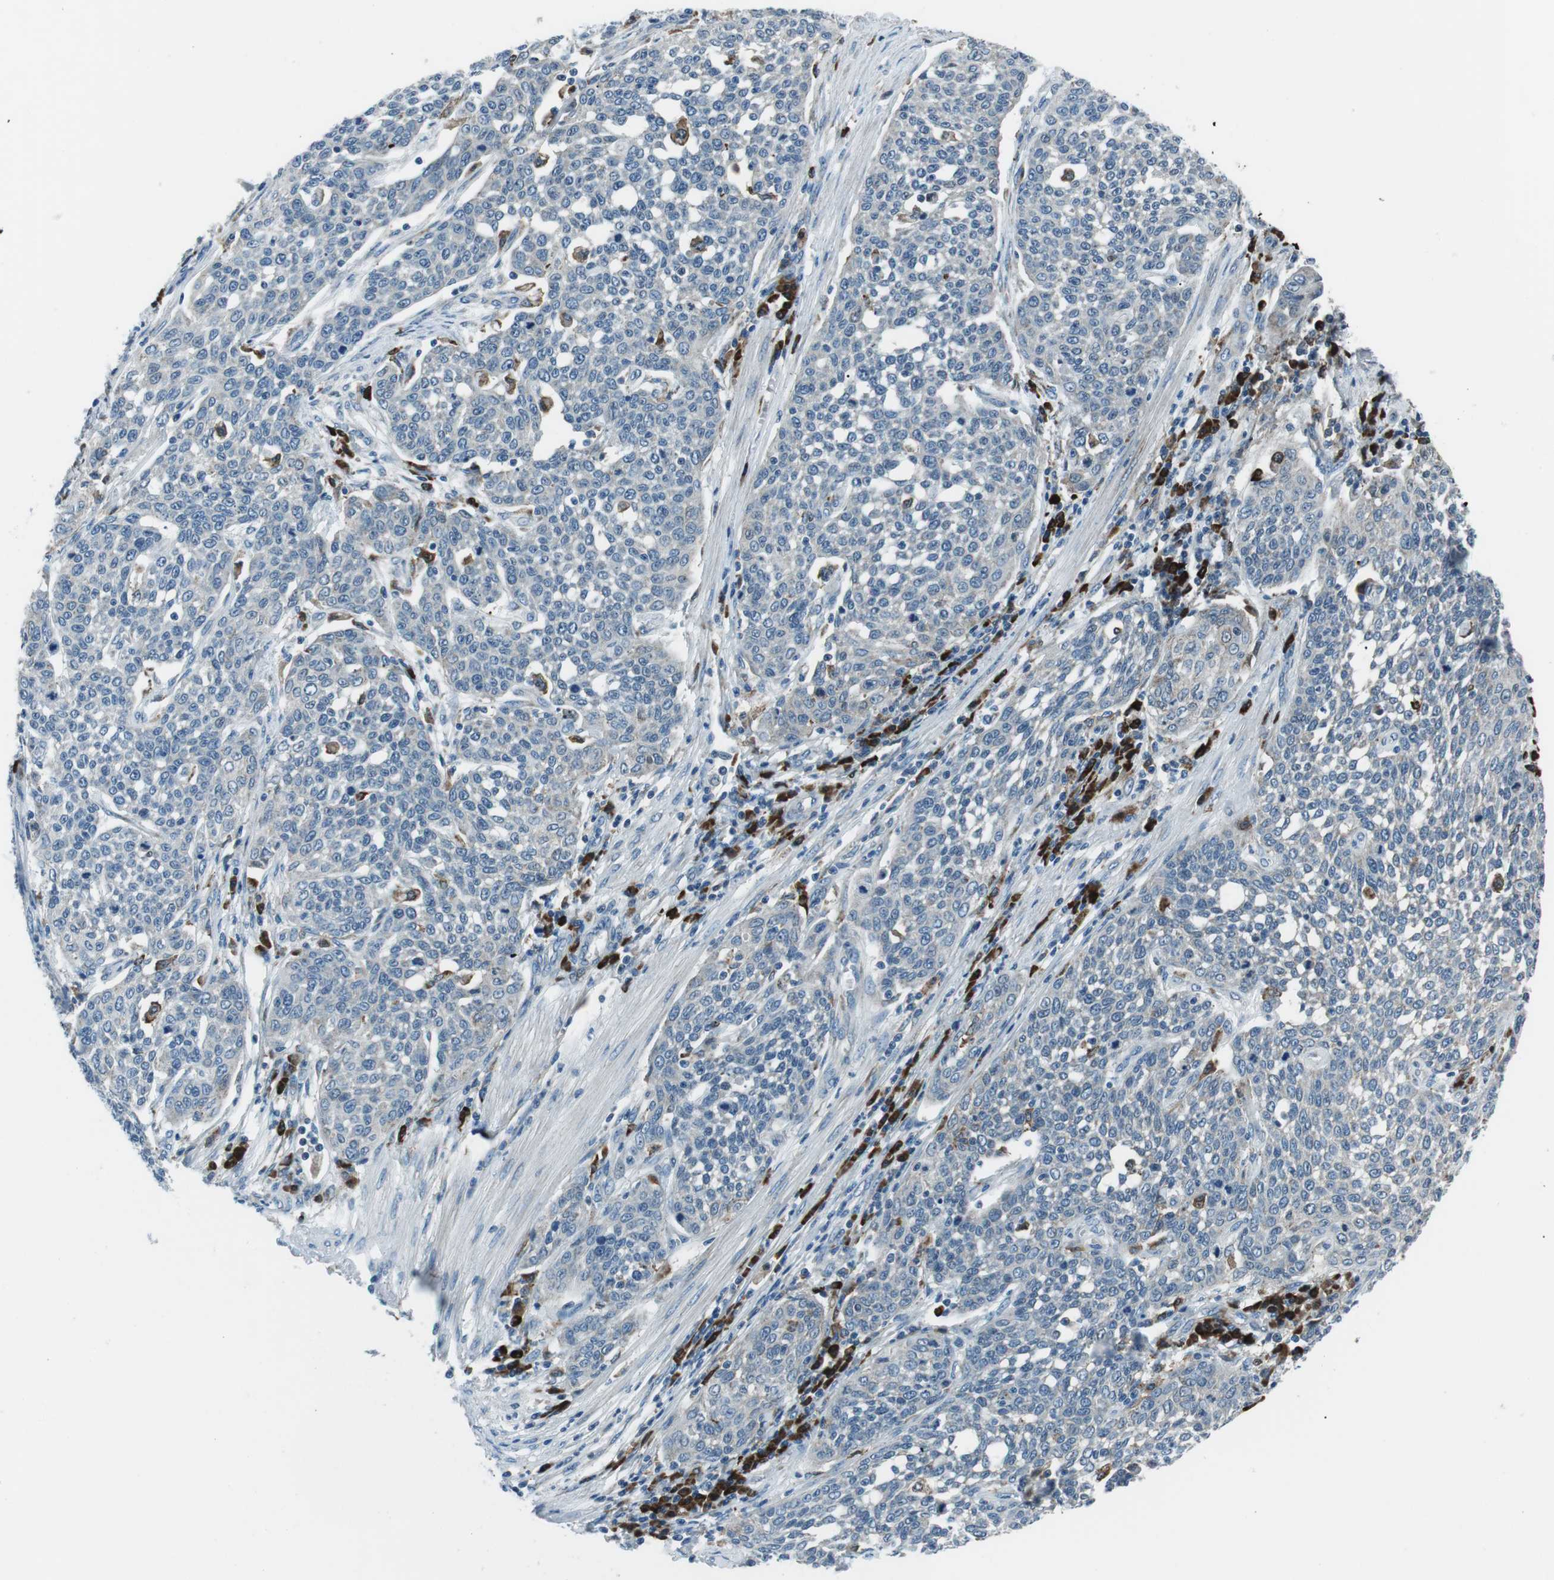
{"staining": {"intensity": "negative", "quantity": "none", "location": "none"}, "tissue": "cervical cancer", "cell_type": "Tumor cells", "image_type": "cancer", "snomed": [{"axis": "morphology", "description": "Squamous cell carcinoma, NOS"}, {"axis": "topography", "description": "Cervix"}], "caption": "This is an immunohistochemistry photomicrograph of cervical squamous cell carcinoma. There is no expression in tumor cells.", "gene": "BLNK", "patient": {"sex": "female", "age": 34}}